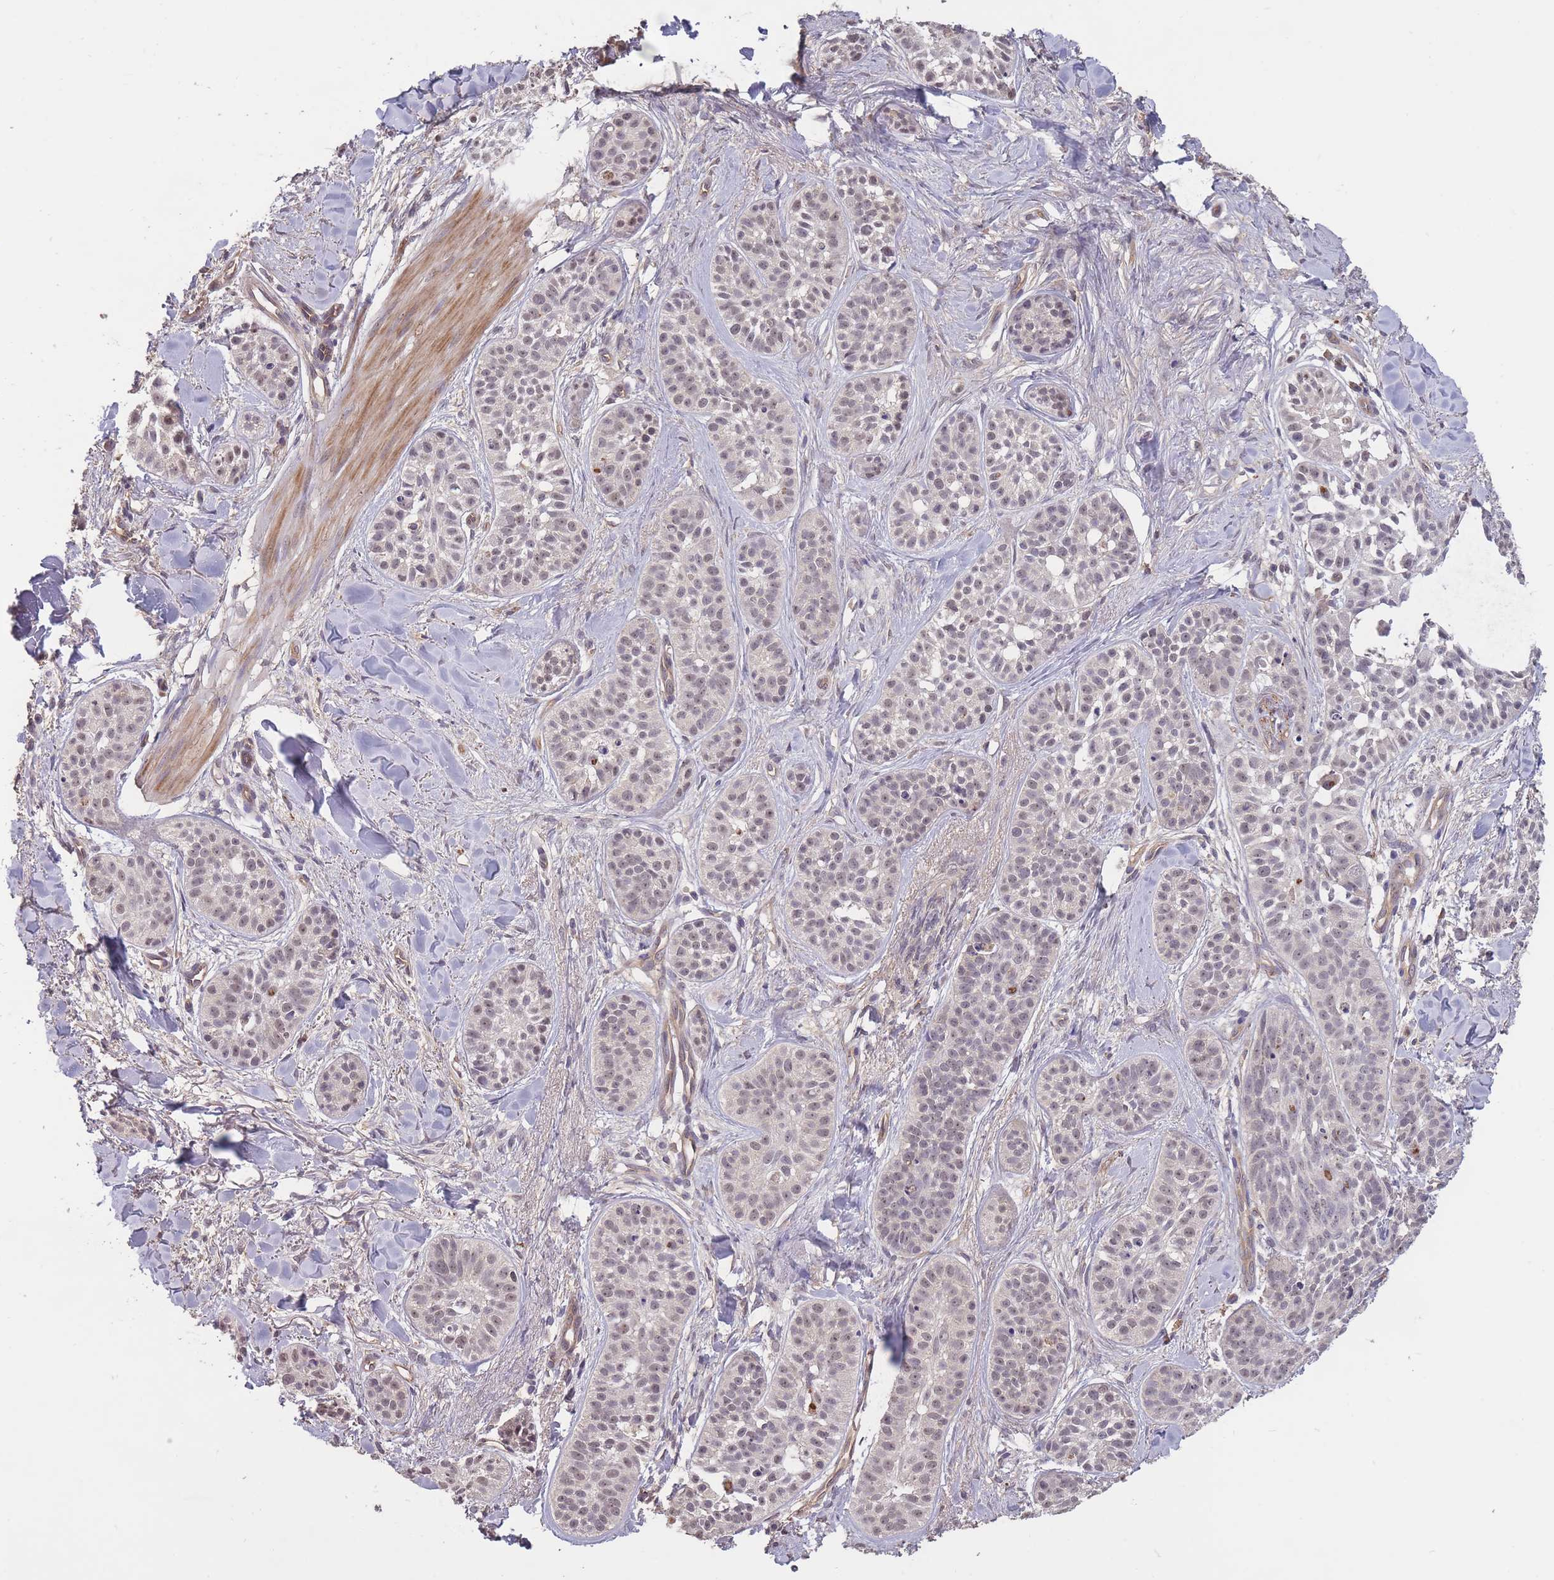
{"staining": {"intensity": "weak", "quantity": "25%-75%", "location": "nuclear"}, "tissue": "skin cancer", "cell_type": "Tumor cells", "image_type": "cancer", "snomed": [{"axis": "morphology", "description": "Basal cell carcinoma"}, {"axis": "topography", "description": "Skin"}], "caption": "This histopathology image demonstrates skin cancer stained with immunohistochemistry to label a protein in brown. The nuclear of tumor cells show weak positivity for the protein. Nuclei are counter-stained blue.", "gene": "KIAA1755", "patient": {"sex": "male", "age": 52}}